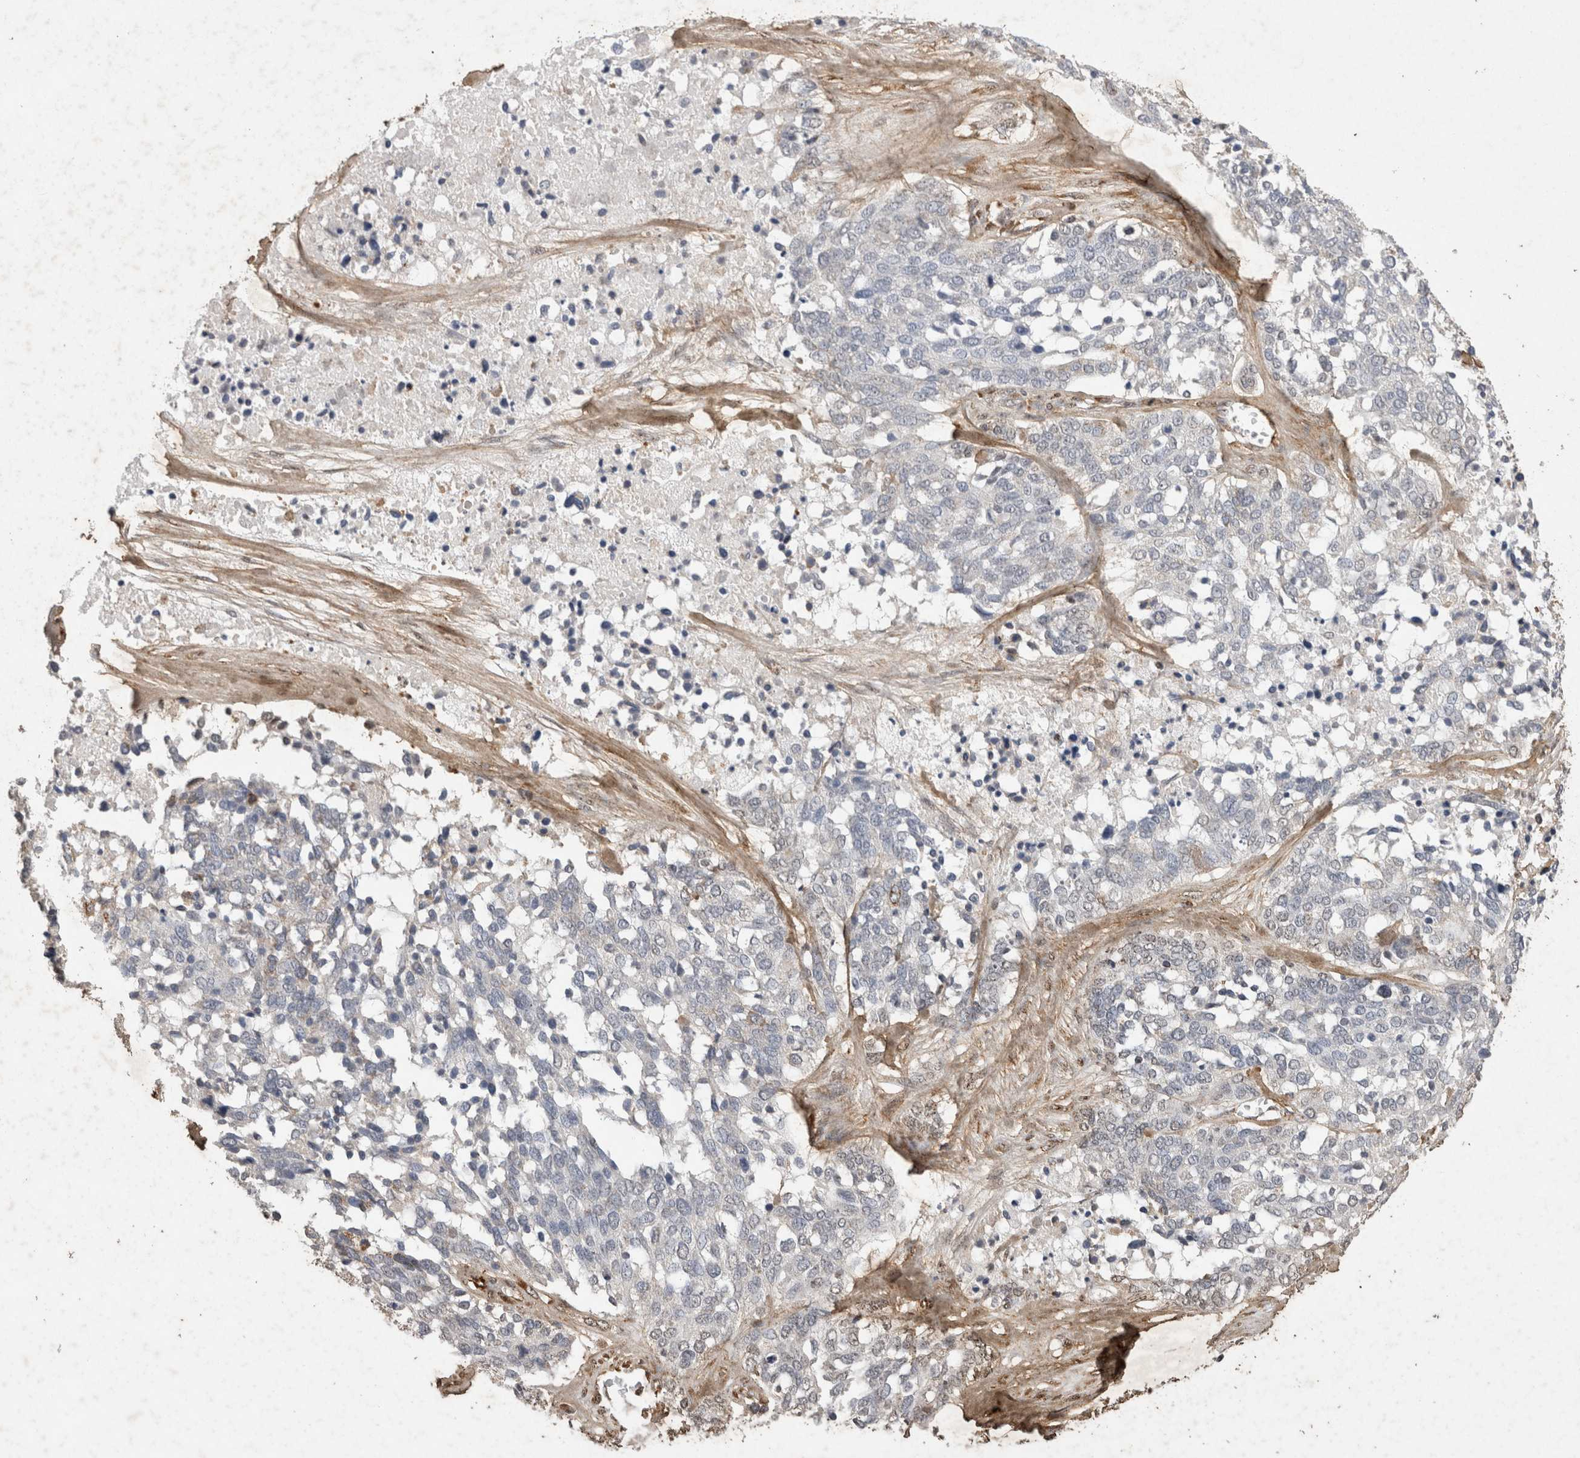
{"staining": {"intensity": "negative", "quantity": "none", "location": "none"}, "tissue": "ovarian cancer", "cell_type": "Tumor cells", "image_type": "cancer", "snomed": [{"axis": "morphology", "description": "Cystadenocarcinoma, serous, NOS"}, {"axis": "topography", "description": "Ovary"}], "caption": "There is no significant staining in tumor cells of ovarian cancer (serous cystadenocarcinoma).", "gene": "C1QTNF5", "patient": {"sex": "female", "age": 44}}